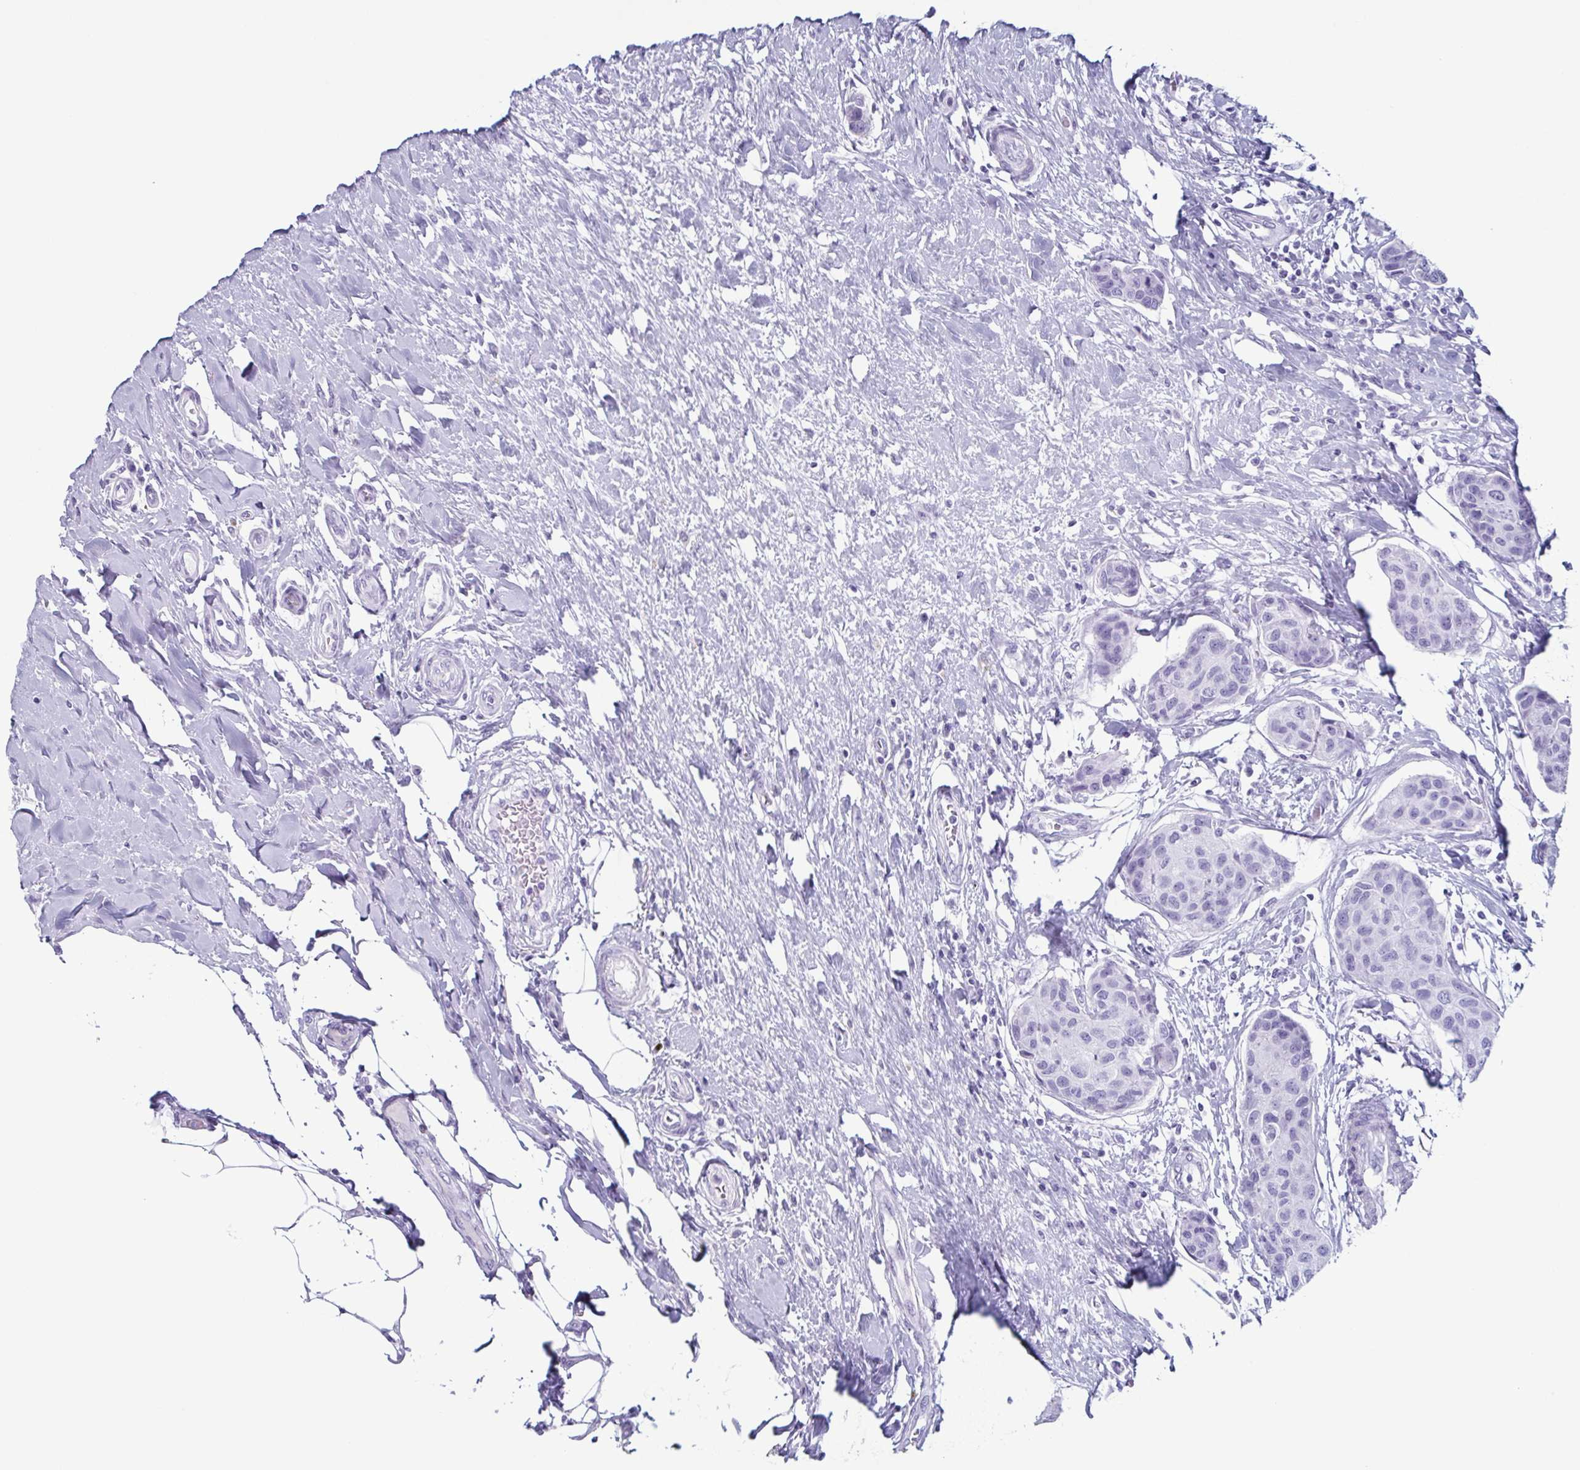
{"staining": {"intensity": "negative", "quantity": "none", "location": "none"}, "tissue": "breast cancer", "cell_type": "Tumor cells", "image_type": "cancer", "snomed": [{"axis": "morphology", "description": "Duct carcinoma"}, {"axis": "topography", "description": "Breast"}], "caption": "Breast cancer (infiltrating ductal carcinoma) was stained to show a protein in brown. There is no significant staining in tumor cells. (DAB immunohistochemistry (IHC), high magnification).", "gene": "ENKUR", "patient": {"sex": "female", "age": 80}}